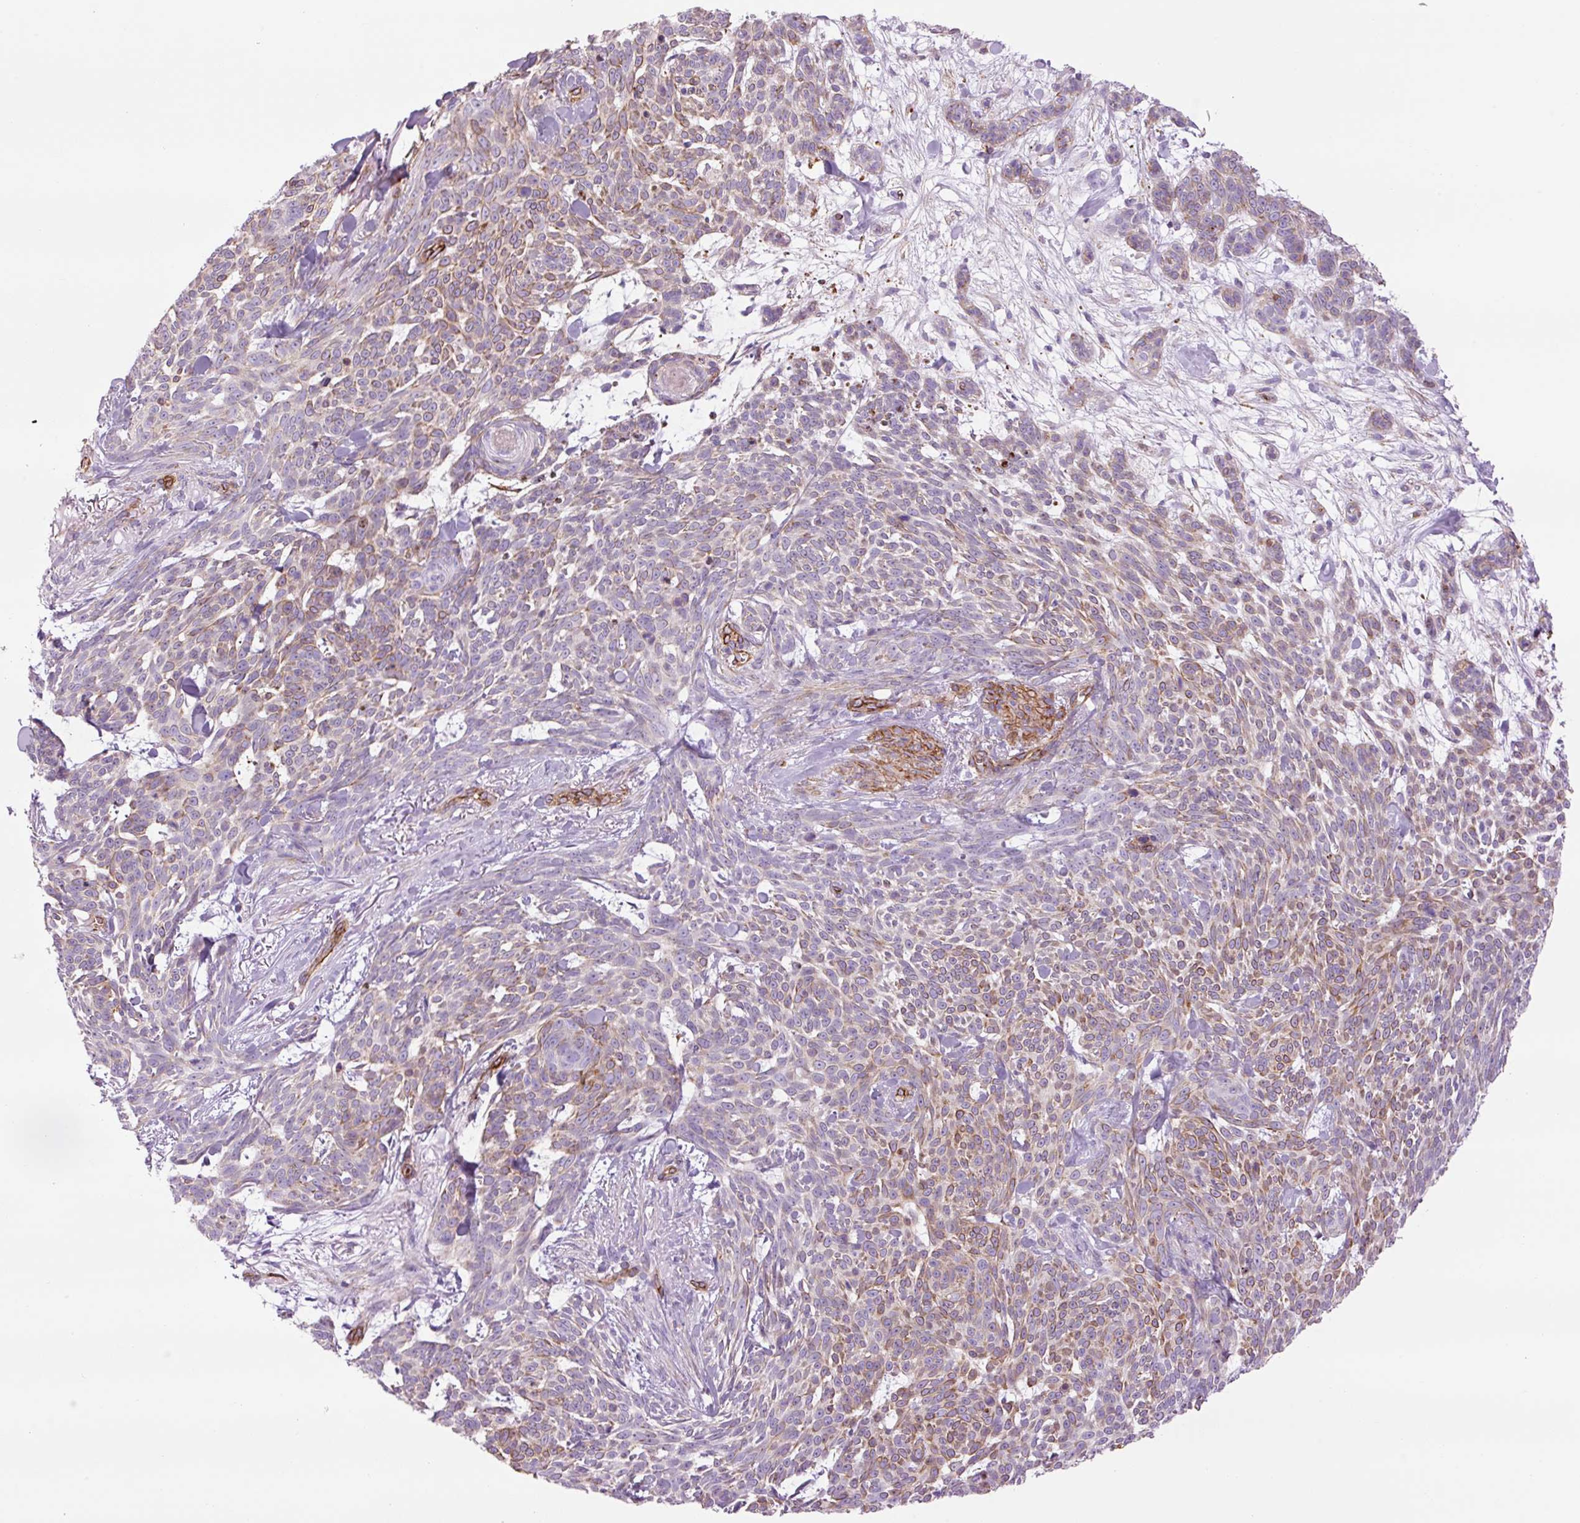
{"staining": {"intensity": "moderate", "quantity": "25%-75%", "location": "cytoplasmic/membranous"}, "tissue": "skin cancer", "cell_type": "Tumor cells", "image_type": "cancer", "snomed": [{"axis": "morphology", "description": "Basal cell carcinoma"}, {"axis": "topography", "description": "Skin"}], "caption": "DAB (3,3'-diaminobenzidine) immunohistochemical staining of human skin basal cell carcinoma exhibits moderate cytoplasmic/membranous protein expression in about 25%-75% of tumor cells.", "gene": "CAV1", "patient": {"sex": "female", "age": 93}}